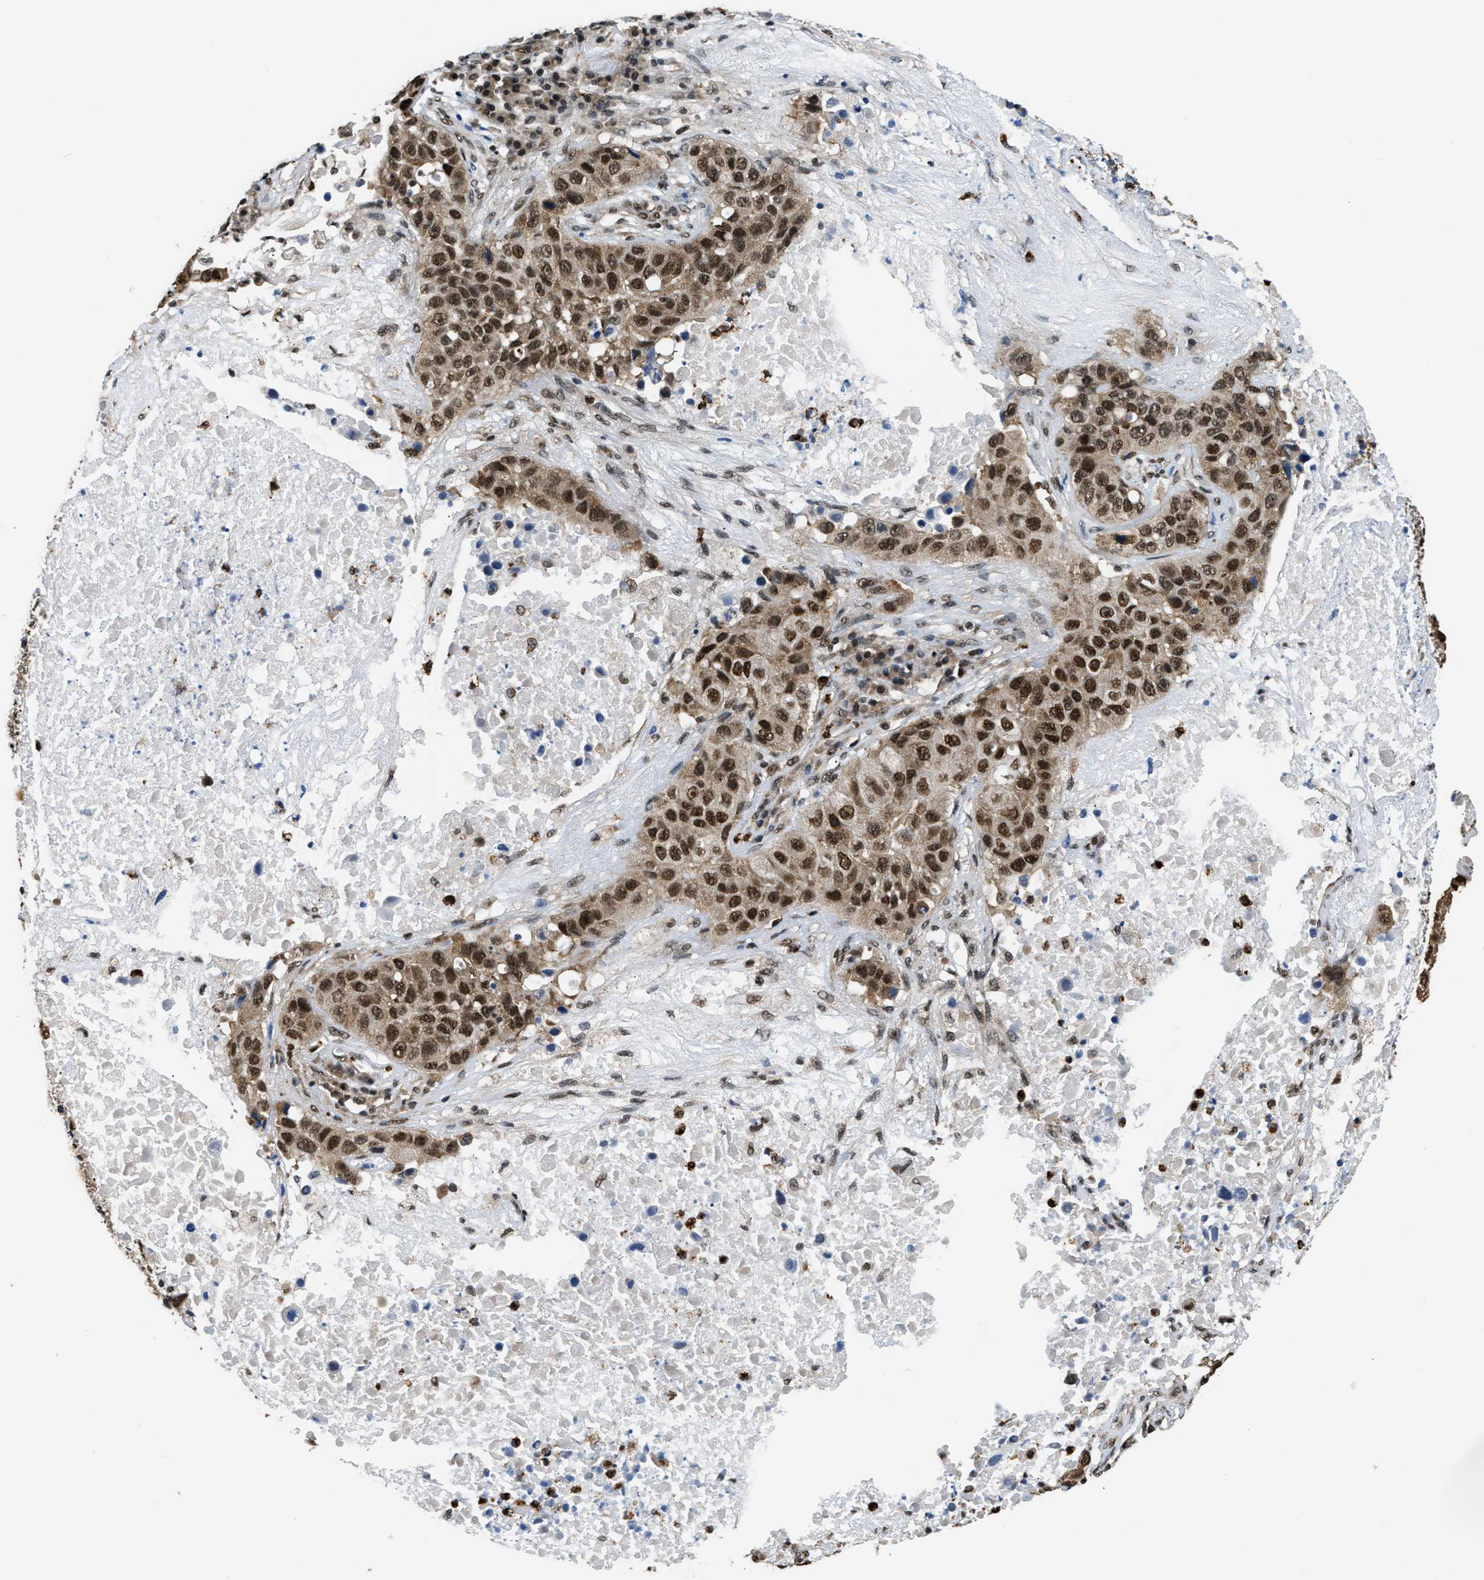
{"staining": {"intensity": "strong", "quantity": ">75%", "location": "cytoplasmic/membranous,nuclear"}, "tissue": "lung cancer", "cell_type": "Tumor cells", "image_type": "cancer", "snomed": [{"axis": "morphology", "description": "Squamous cell carcinoma, NOS"}, {"axis": "topography", "description": "Lung"}], "caption": "A brown stain labels strong cytoplasmic/membranous and nuclear positivity of a protein in lung cancer tumor cells.", "gene": "CCNDBP1", "patient": {"sex": "male", "age": 57}}